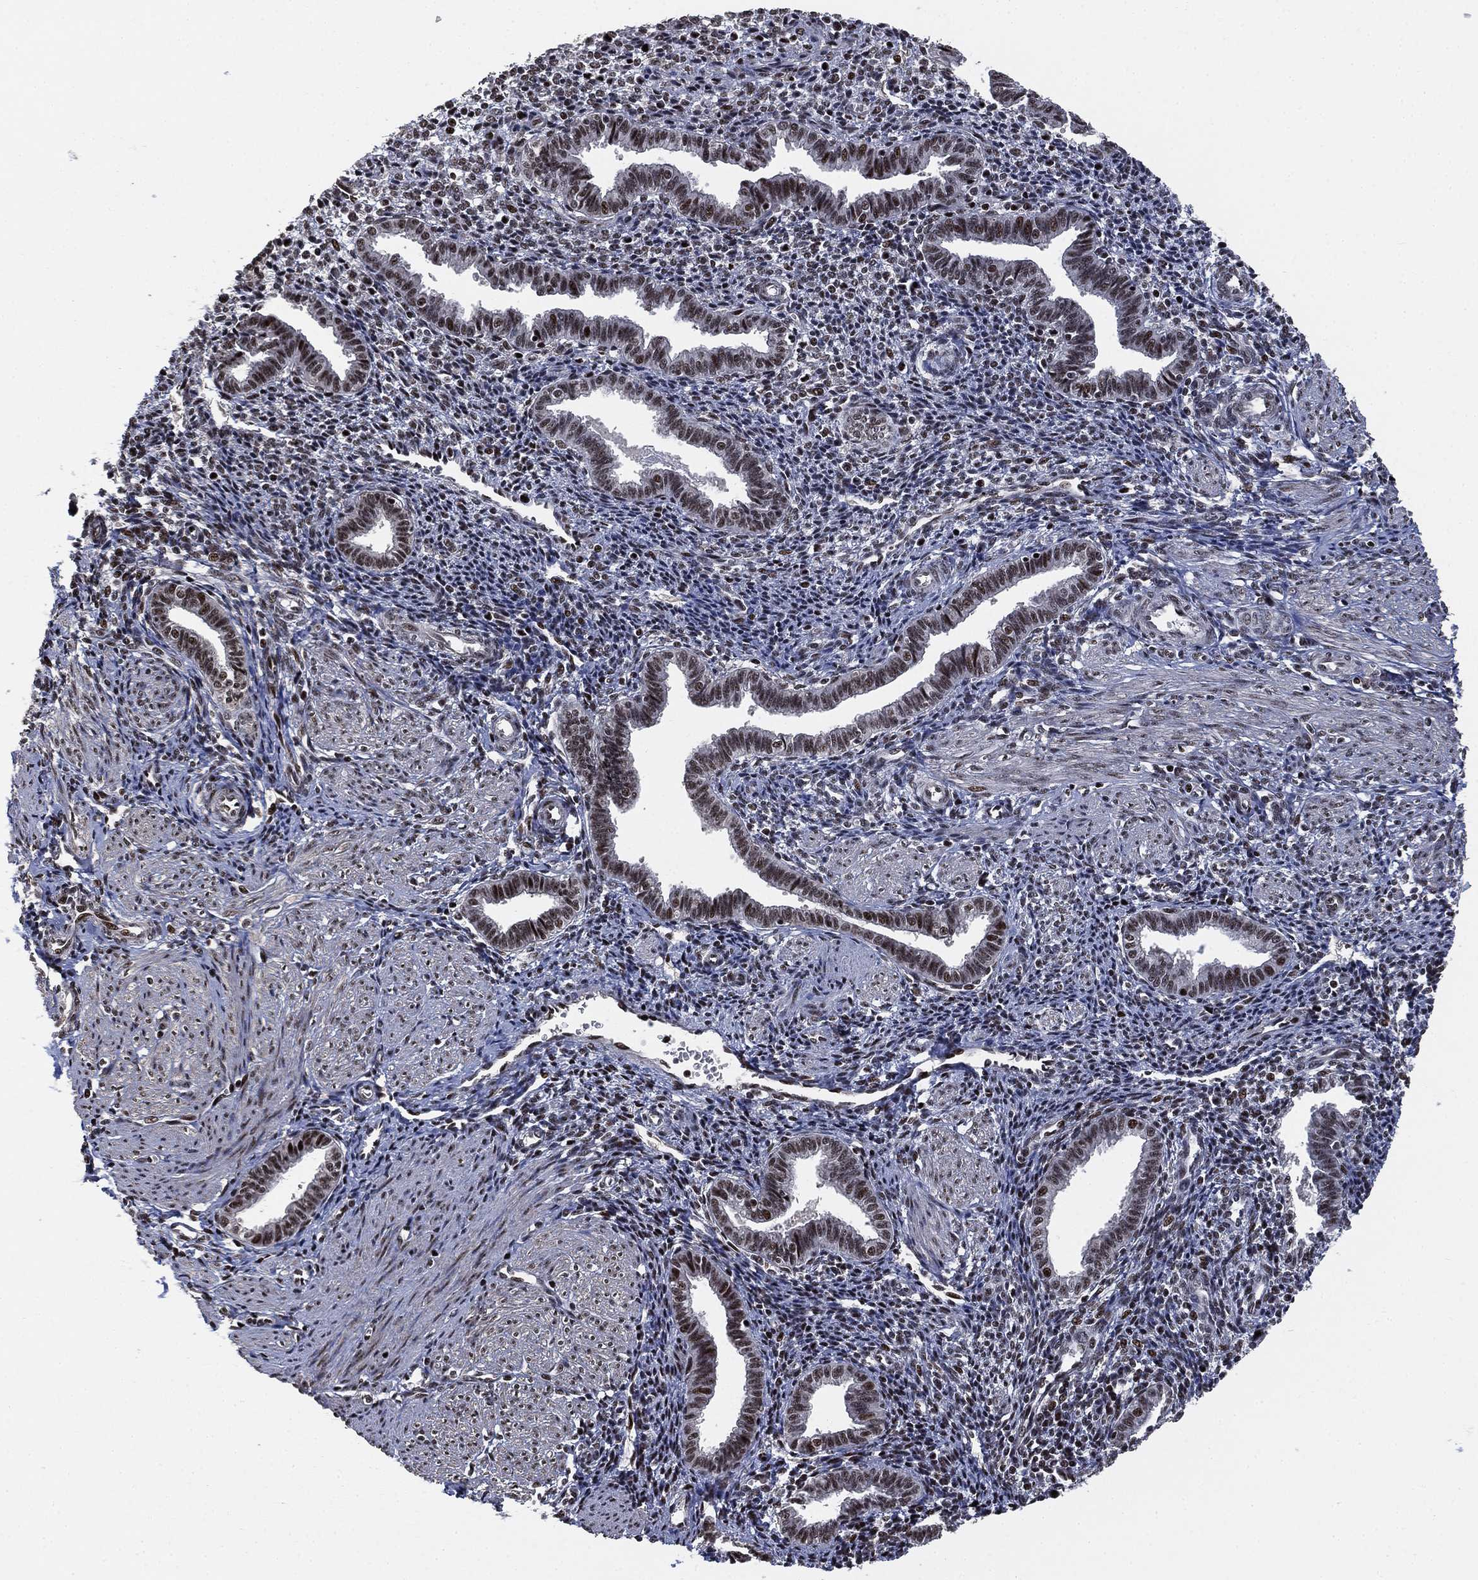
{"staining": {"intensity": "moderate", "quantity": "<25%", "location": "nuclear"}, "tissue": "endometrium", "cell_type": "Cells in endometrial stroma", "image_type": "normal", "snomed": [{"axis": "morphology", "description": "Normal tissue, NOS"}, {"axis": "topography", "description": "Endometrium"}], "caption": "This micrograph shows immunohistochemistry staining of benign endometrium, with low moderate nuclear positivity in approximately <25% of cells in endometrial stroma.", "gene": "ZSCAN30", "patient": {"sex": "female", "age": 37}}